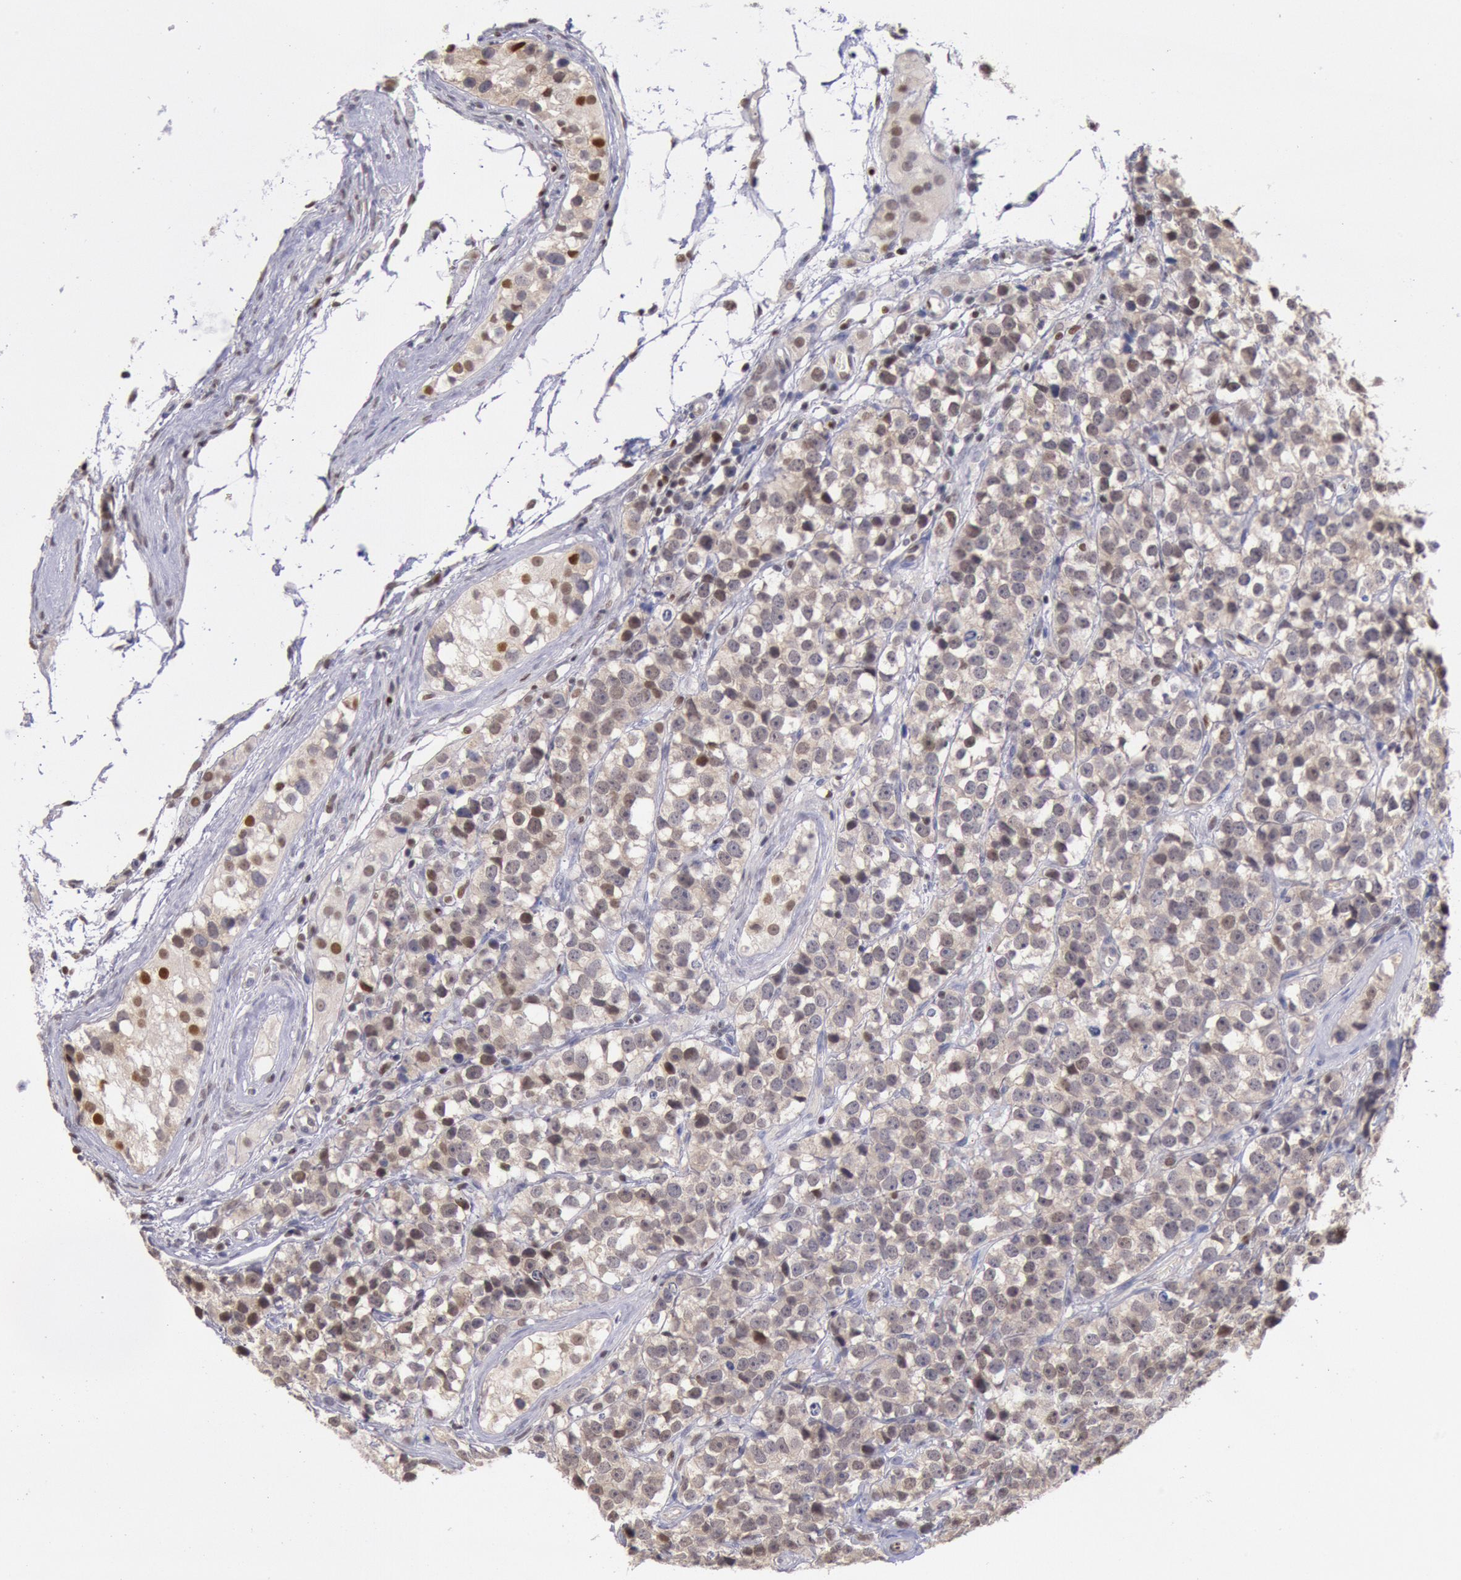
{"staining": {"intensity": "weak", "quantity": "25%-75%", "location": "cytoplasmic/membranous"}, "tissue": "testis cancer", "cell_type": "Tumor cells", "image_type": "cancer", "snomed": [{"axis": "morphology", "description": "Seminoma, NOS"}, {"axis": "topography", "description": "Testis"}], "caption": "Brown immunohistochemical staining in testis cancer (seminoma) shows weak cytoplasmic/membranous staining in approximately 25%-75% of tumor cells.", "gene": "RPS6KA5", "patient": {"sex": "male", "age": 25}}